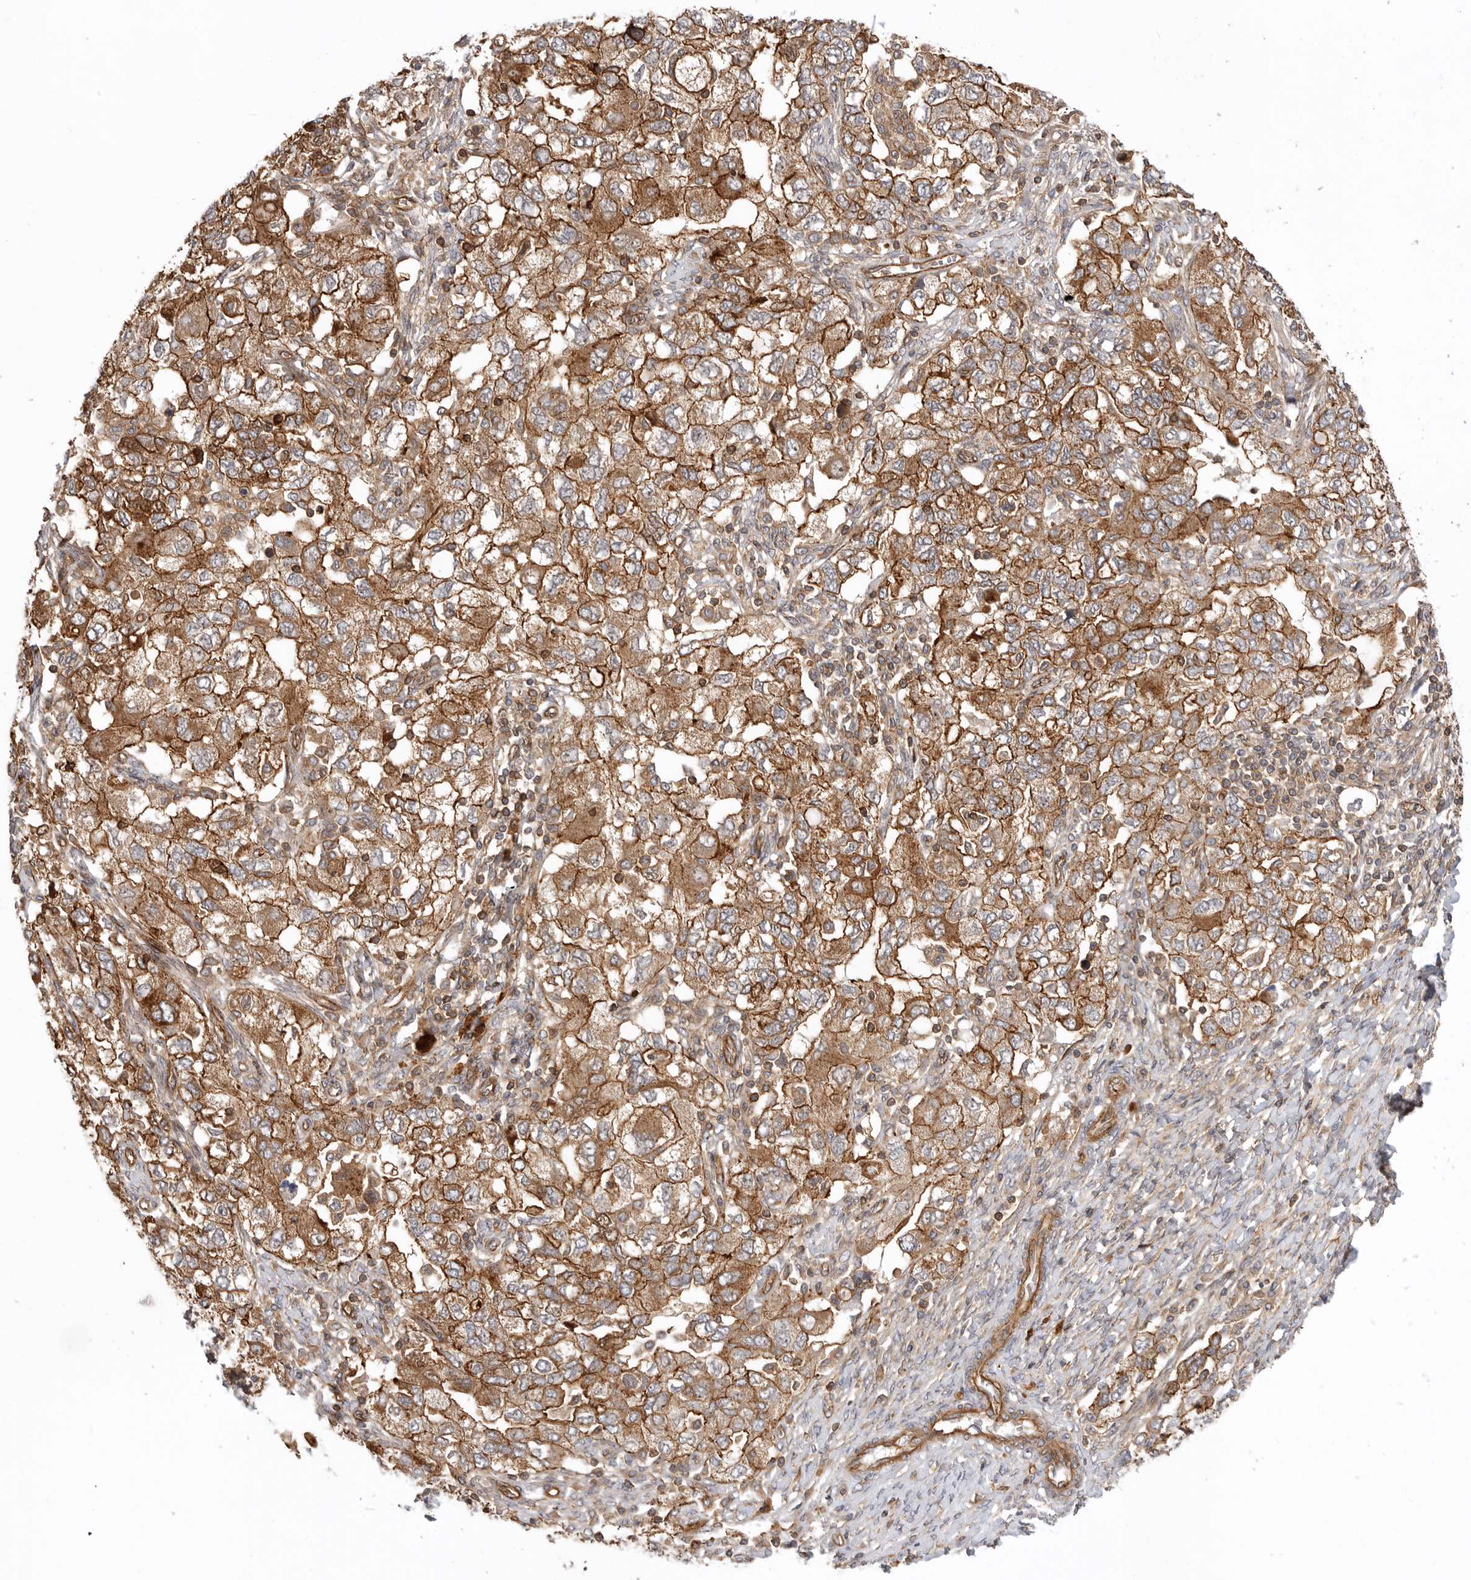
{"staining": {"intensity": "strong", "quantity": ">75%", "location": "cytoplasmic/membranous"}, "tissue": "ovarian cancer", "cell_type": "Tumor cells", "image_type": "cancer", "snomed": [{"axis": "morphology", "description": "Carcinoma, NOS"}, {"axis": "morphology", "description": "Cystadenocarcinoma, serous, NOS"}, {"axis": "topography", "description": "Ovary"}], "caption": "IHC of serous cystadenocarcinoma (ovarian) exhibits high levels of strong cytoplasmic/membranous expression in about >75% of tumor cells.", "gene": "GPATCH2", "patient": {"sex": "female", "age": 69}}